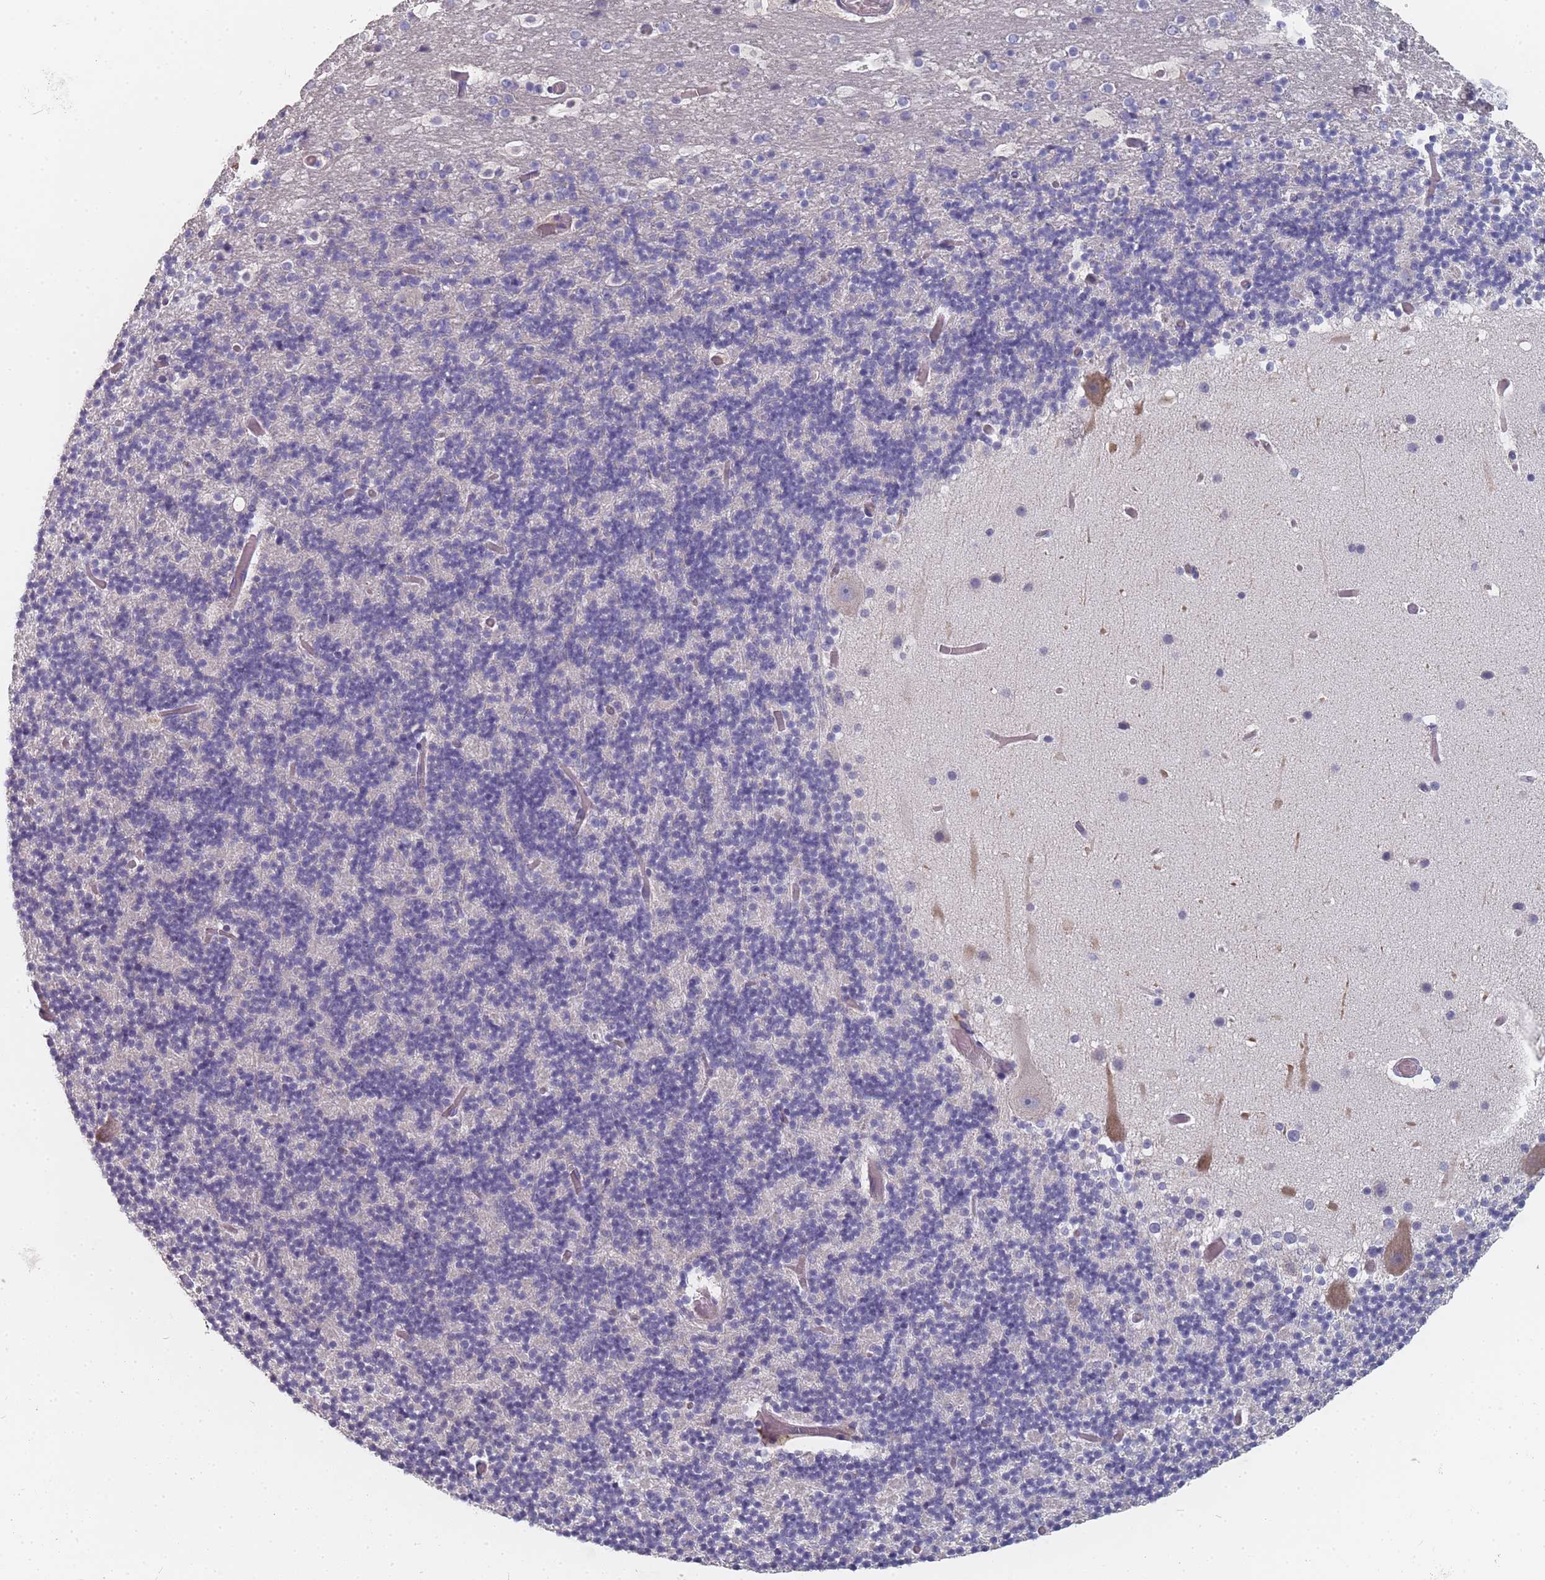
{"staining": {"intensity": "negative", "quantity": "none", "location": "none"}, "tissue": "cerebellum", "cell_type": "Cells in granular layer", "image_type": "normal", "snomed": [{"axis": "morphology", "description": "Normal tissue, NOS"}, {"axis": "topography", "description": "Cerebellum"}], "caption": "IHC image of unremarkable cerebellum: cerebellum stained with DAB (3,3'-diaminobenzidine) demonstrates no significant protein expression in cells in granular layer.", "gene": "SLC35E4", "patient": {"sex": "male", "age": 57}}